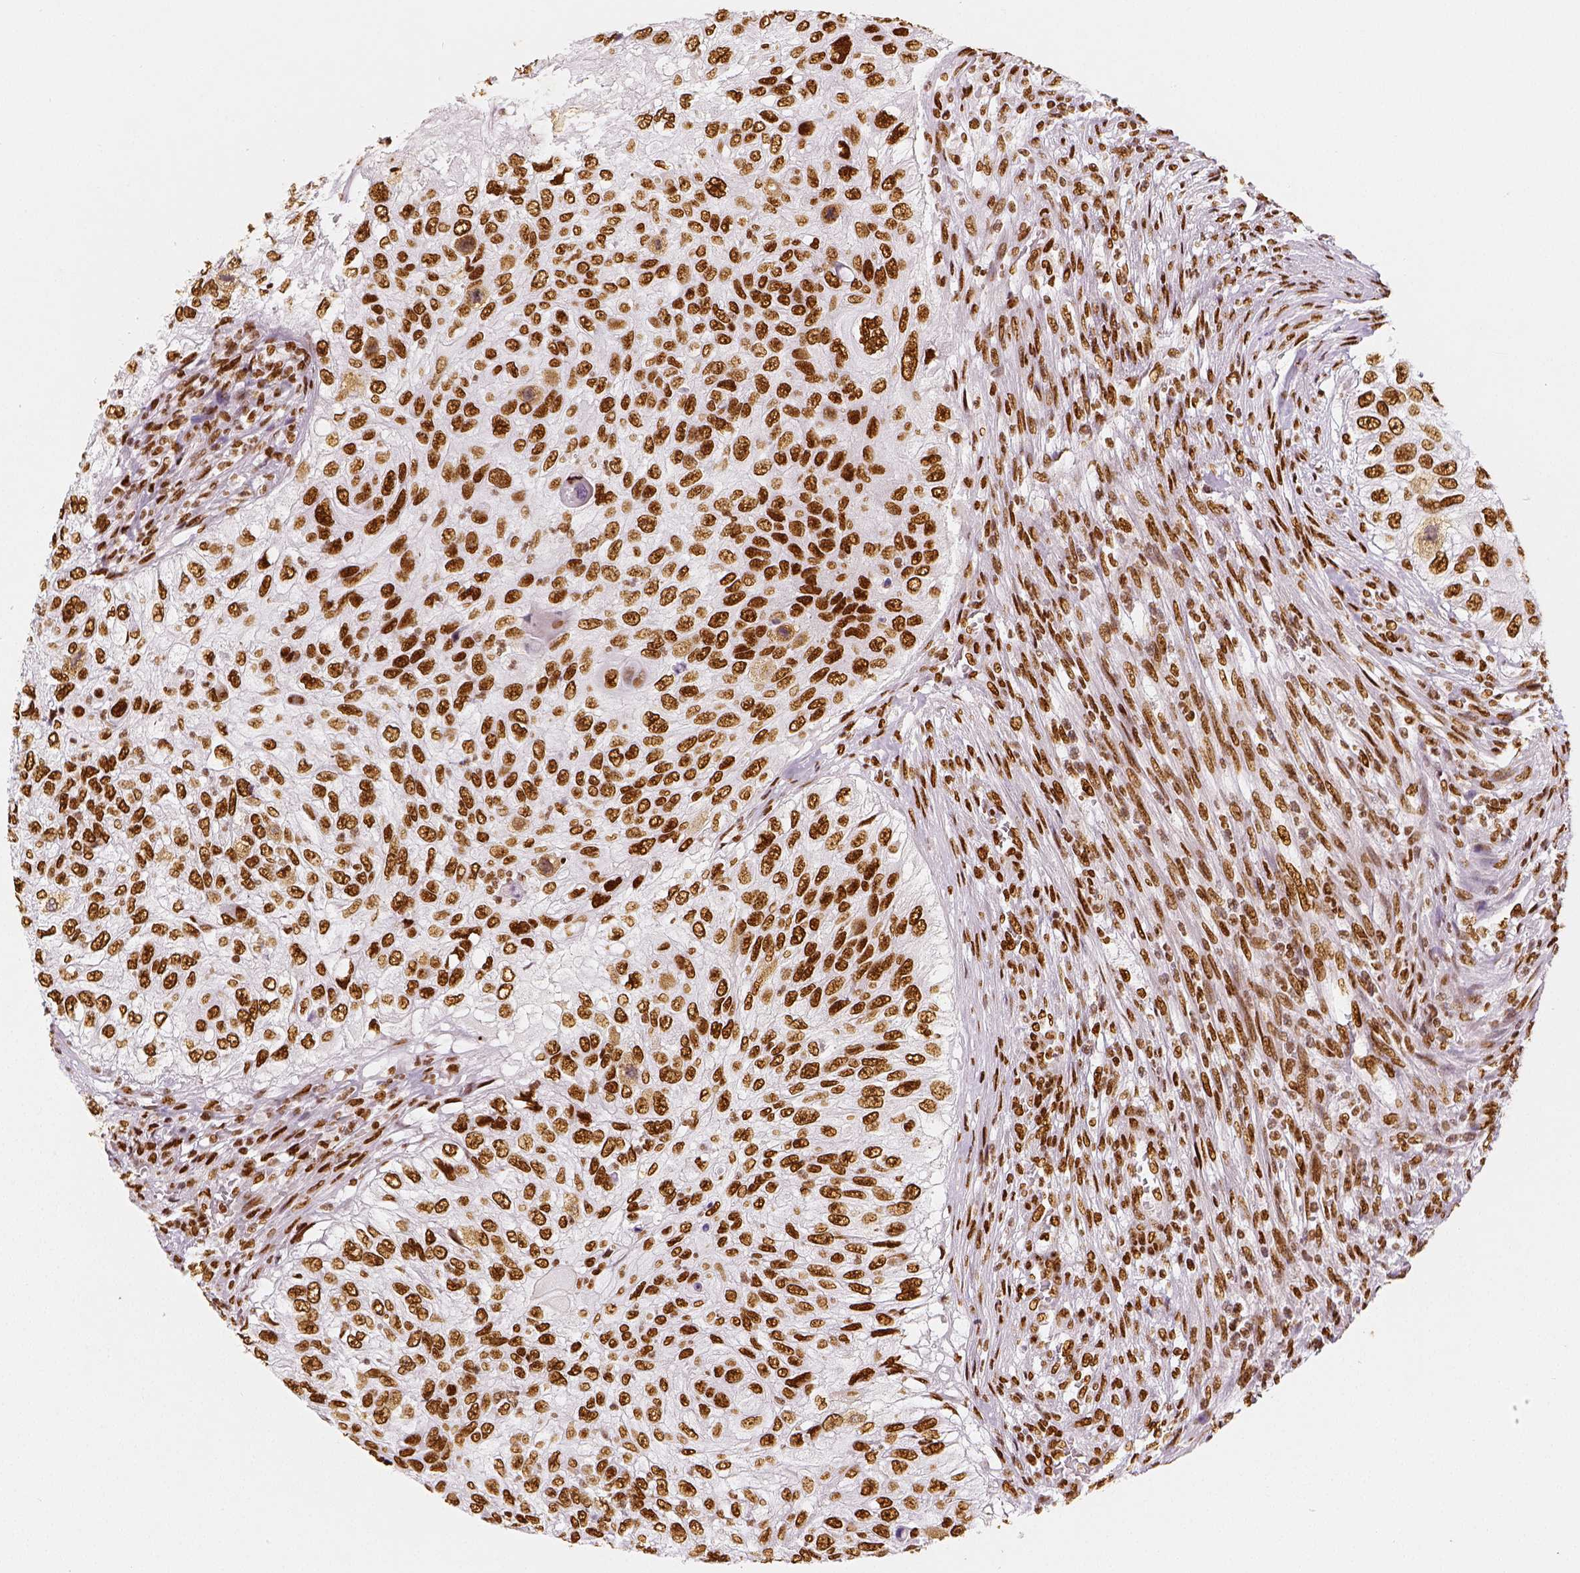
{"staining": {"intensity": "strong", "quantity": ">75%", "location": "nuclear"}, "tissue": "urothelial cancer", "cell_type": "Tumor cells", "image_type": "cancer", "snomed": [{"axis": "morphology", "description": "Urothelial carcinoma, High grade"}, {"axis": "topography", "description": "Urinary bladder"}], "caption": "The photomicrograph shows immunohistochemical staining of urothelial cancer. There is strong nuclear expression is seen in approximately >75% of tumor cells.", "gene": "KDM5B", "patient": {"sex": "female", "age": 60}}